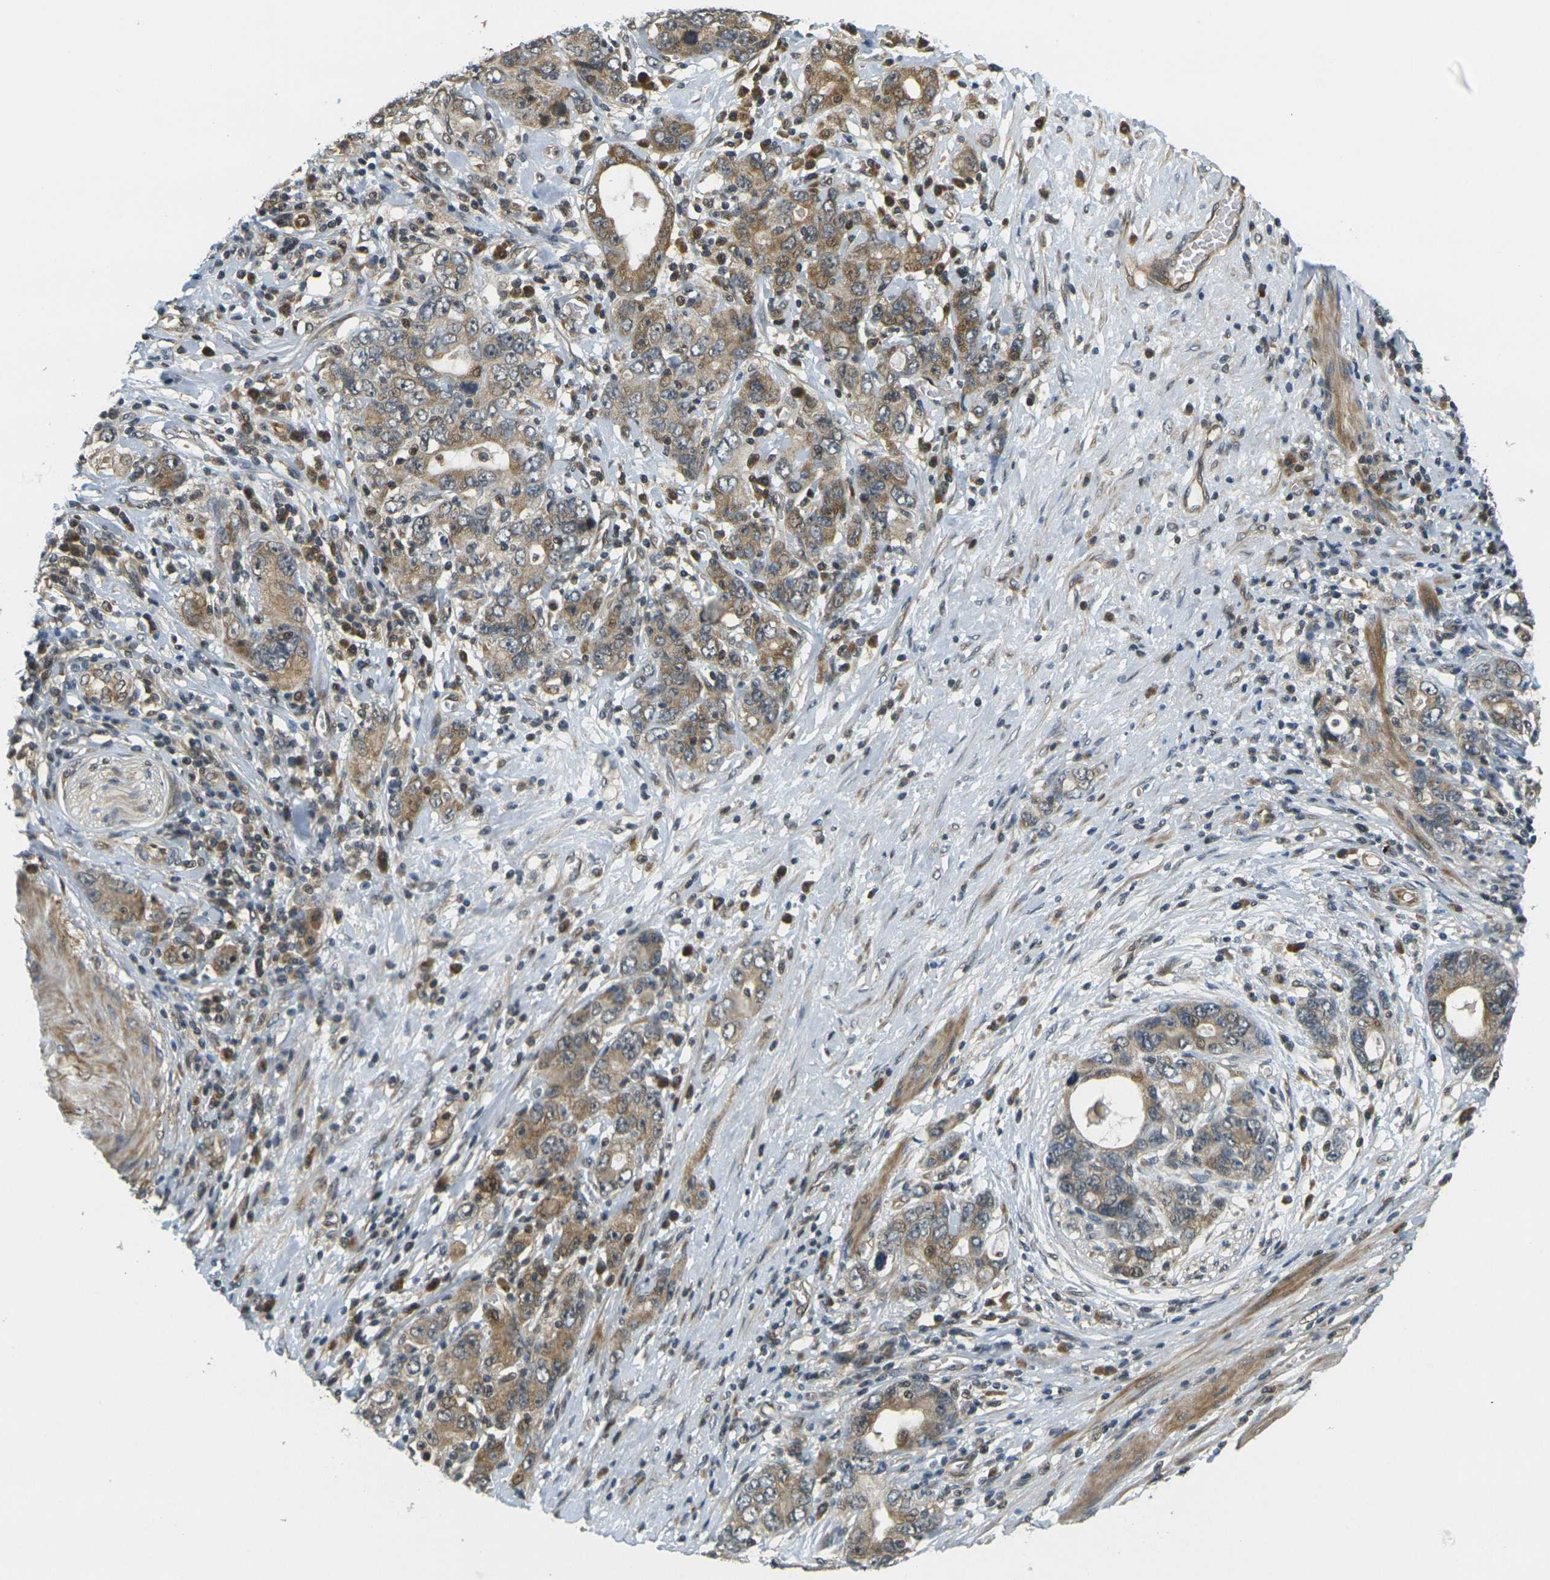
{"staining": {"intensity": "moderate", "quantity": ">75%", "location": "cytoplasmic/membranous"}, "tissue": "stomach cancer", "cell_type": "Tumor cells", "image_type": "cancer", "snomed": [{"axis": "morphology", "description": "Adenocarcinoma, NOS"}, {"axis": "topography", "description": "Stomach, lower"}], "caption": "A brown stain shows moderate cytoplasmic/membranous staining of a protein in human adenocarcinoma (stomach) tumor cells. The staining is performed using DAB (3,3'-diaminobenzidine) brown chromogen to label protein expression. The nuclei are counter-stained blue using hematoxylin.", "gene": "KLHL8", "patient": {"sex": "female", "age": 93}}